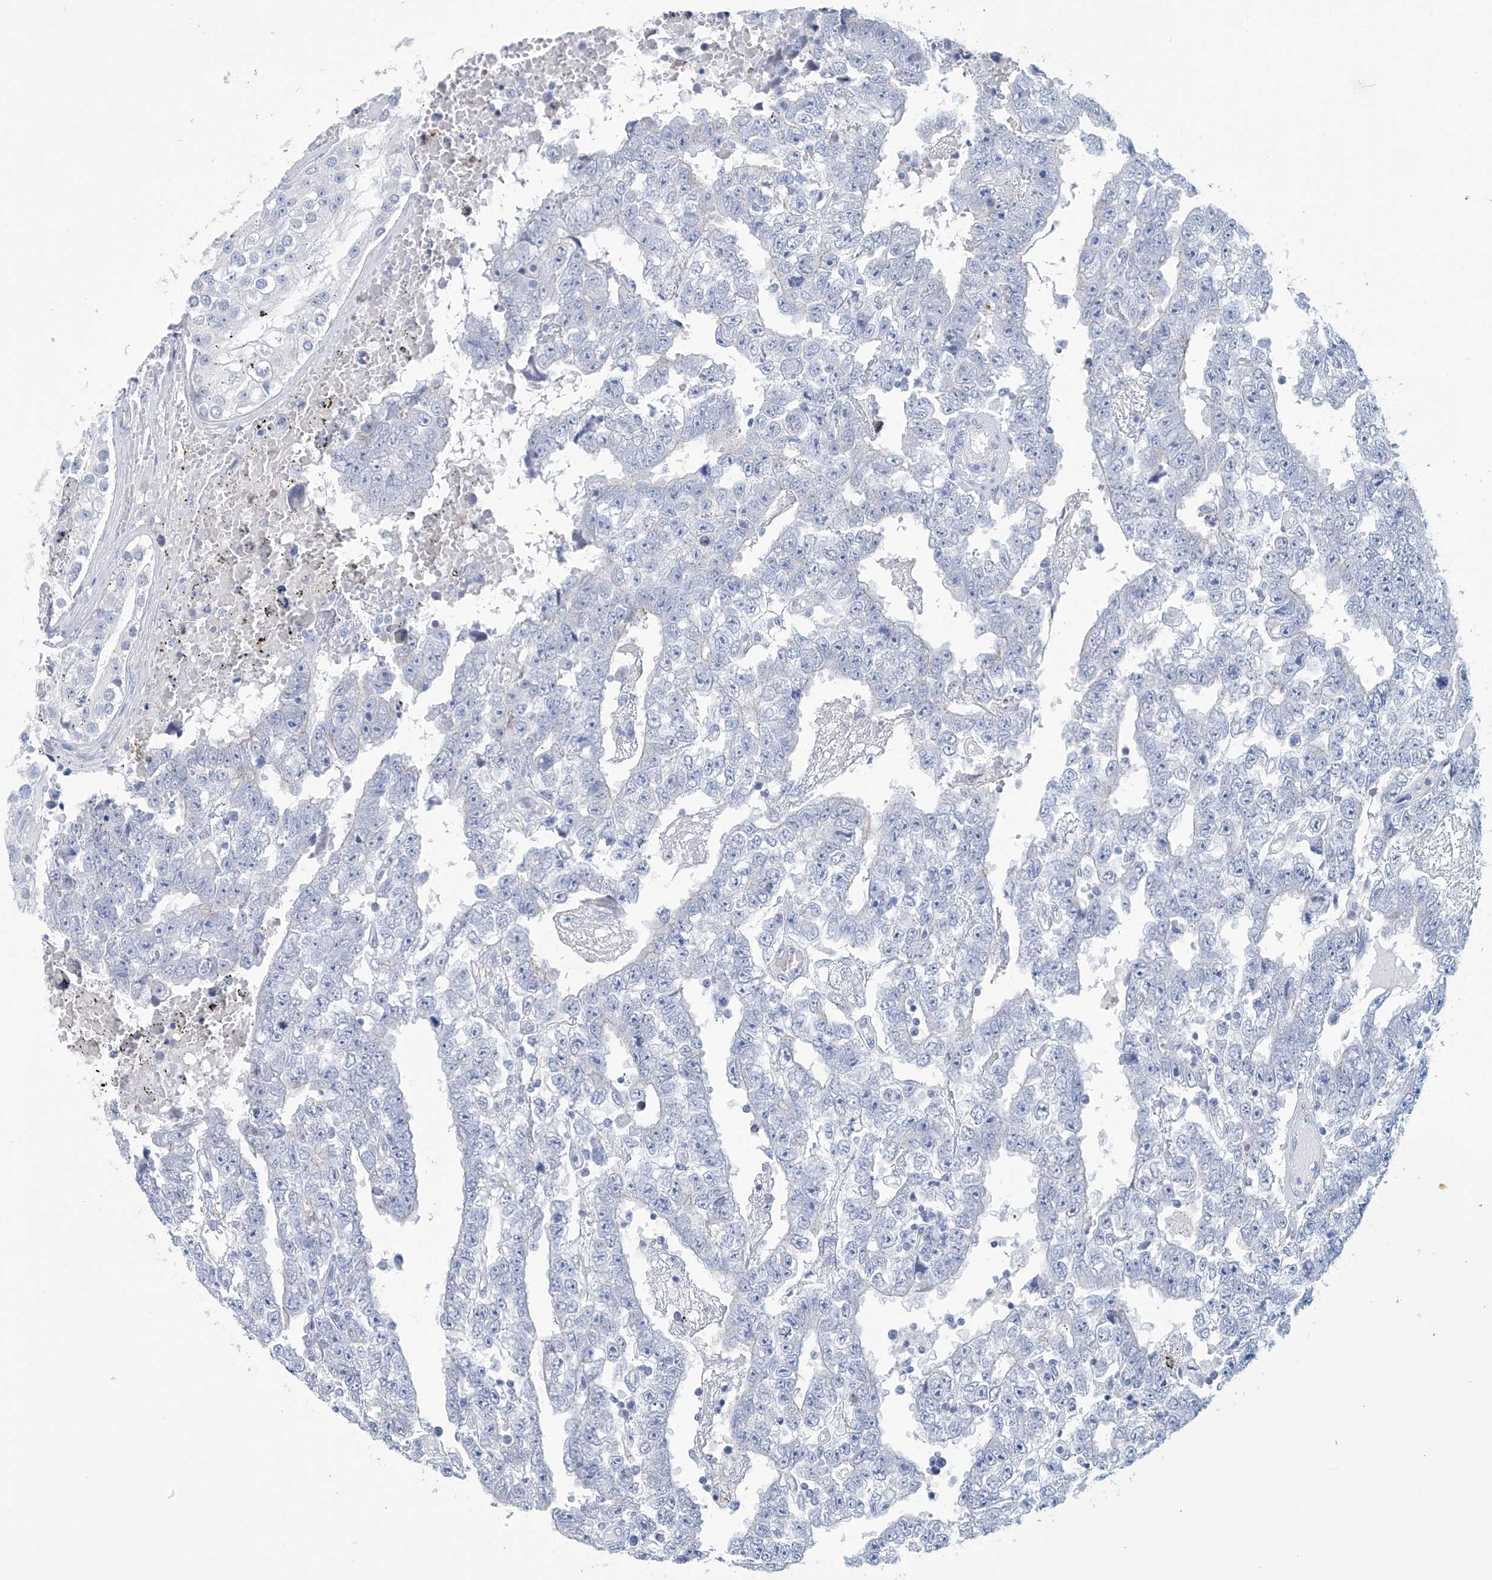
{"staining": {"intensity": "negative", "quantity": "none", "location": "none"}, "tissue": "testis cancer", "cell_type": "Tumor cells", "image_type": "cancer", "snomed": [{"axis": "morphology", "description": "Carcinoma, Embryonal, NOS"}, {"axis": "topography", "description": "Testis"}], "caption": "Immunohistochemistry of human testis cancer displays no positivity in tumor cells.", "gene": "DSP", "patient": {"sex": "male", "age": 25}}